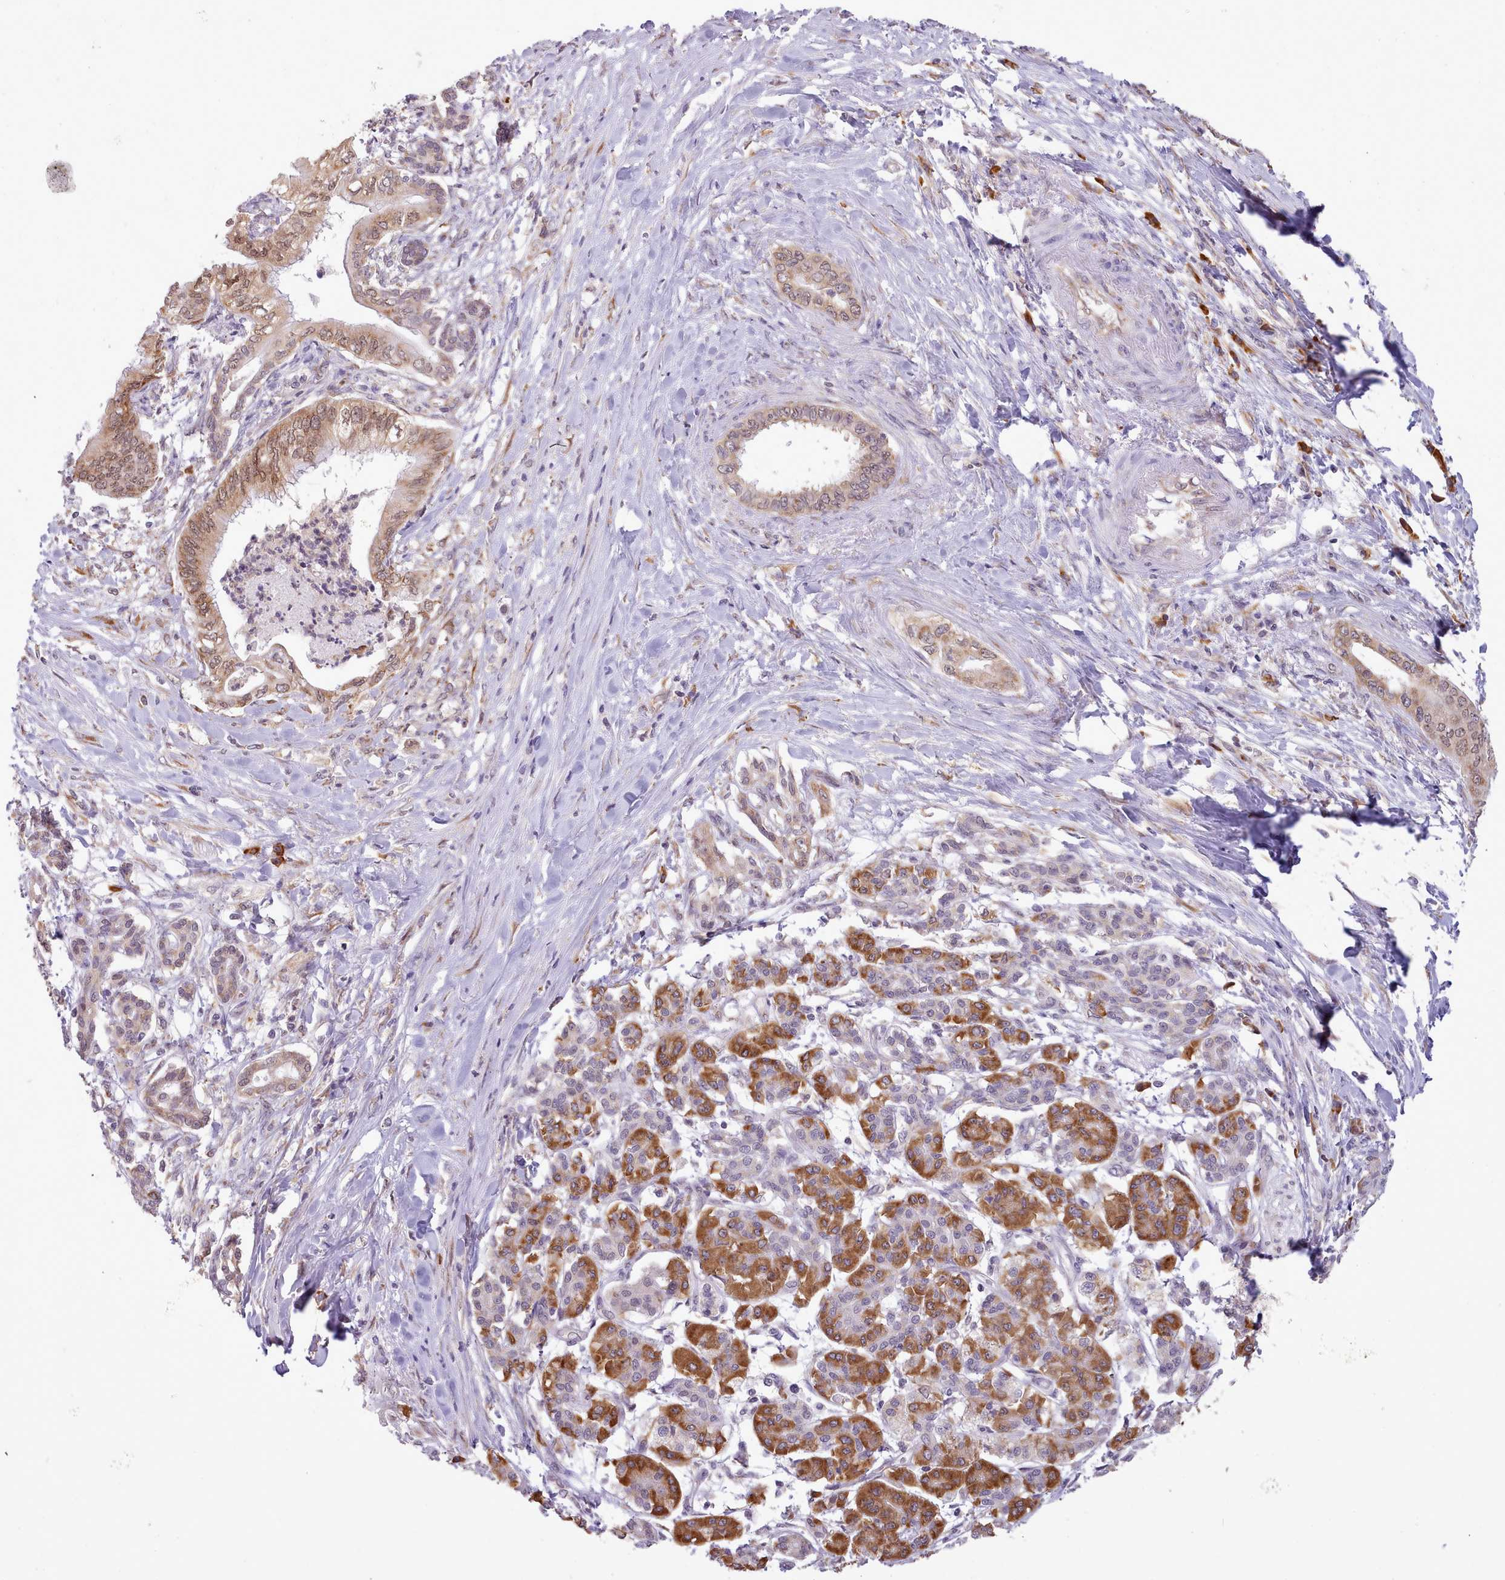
{"staining": {"intensity": "moderate", "quantity": ">75%", "location": "cytoplasmic/membranous,nuclear"}, "tissue": "pancreatic cancer", "cell_type": "Tumor cells", "image_type": "cancer", "snomed": [{"axis": "morphology", "description": "Adenocarcinoma, NOS"}, {"axis": "topography", "description": "Pancreas"}], "caption": "A micrograph of human pancreatic cancer stained for a protein shows moderate cytoplasmic/membranous and nuclear brown staining in tumor cells.", "gene": "SEC61B", "patient": {"sex": "male", "age": 58}}